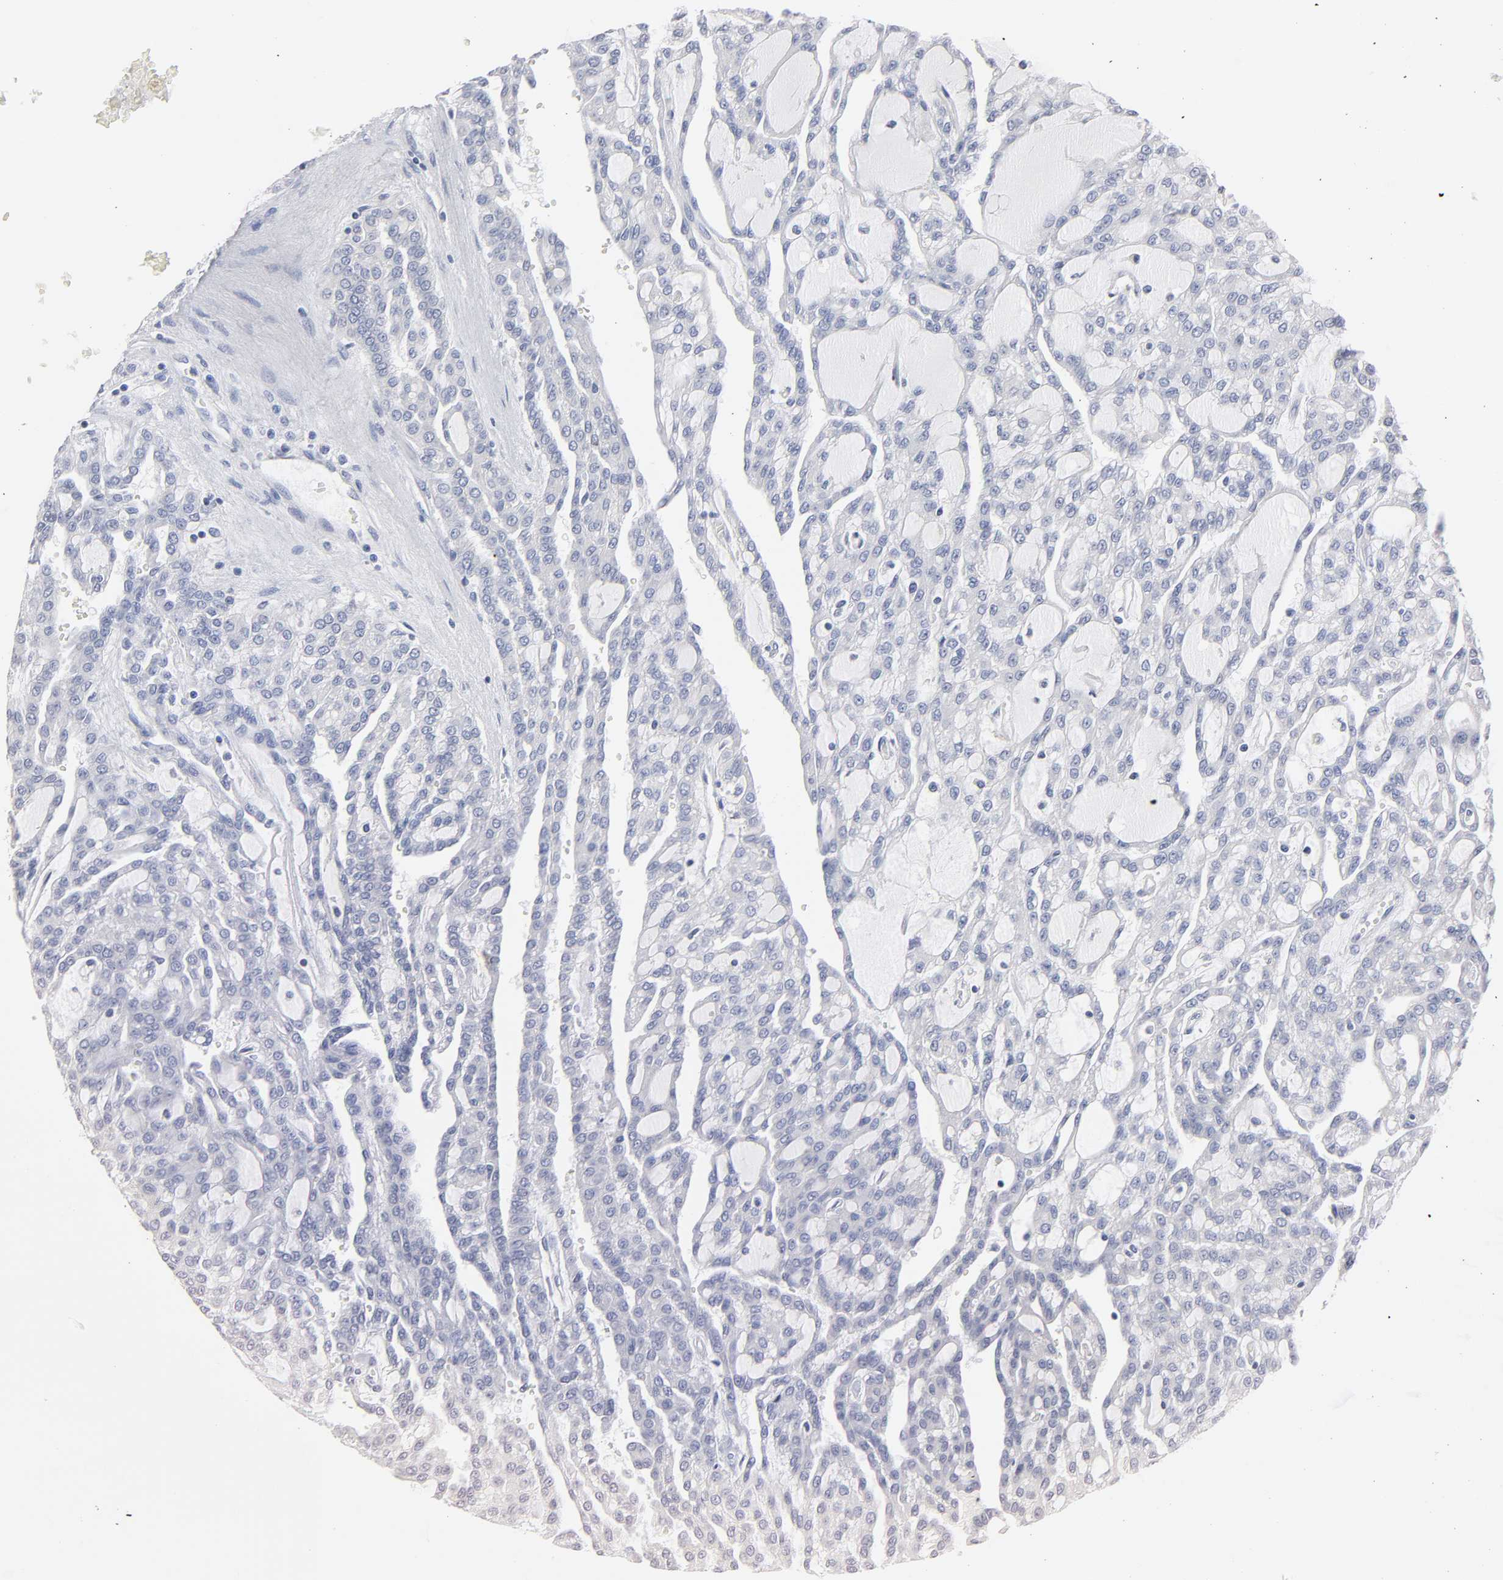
{"staining": {"intensity": "negative", "quantity": "none", "location": "none"}, "tissue": "renal cancer", "cell_type": "Tumor cells", "image_type": "cancer", "snomed": [{"axis": "morphology", "description": "Adenocarcinoma, NOS"}, {"axis": "topography", "description": "Kidney"}], "caption": "This is a image of immunohistochemistry (IHC) staining of renal cancer, which shows no expression in tumor cells. (DAB IHC, high magnification).", "gene": "ROCK1", "patient": {"sex": "male", "age": 63}}